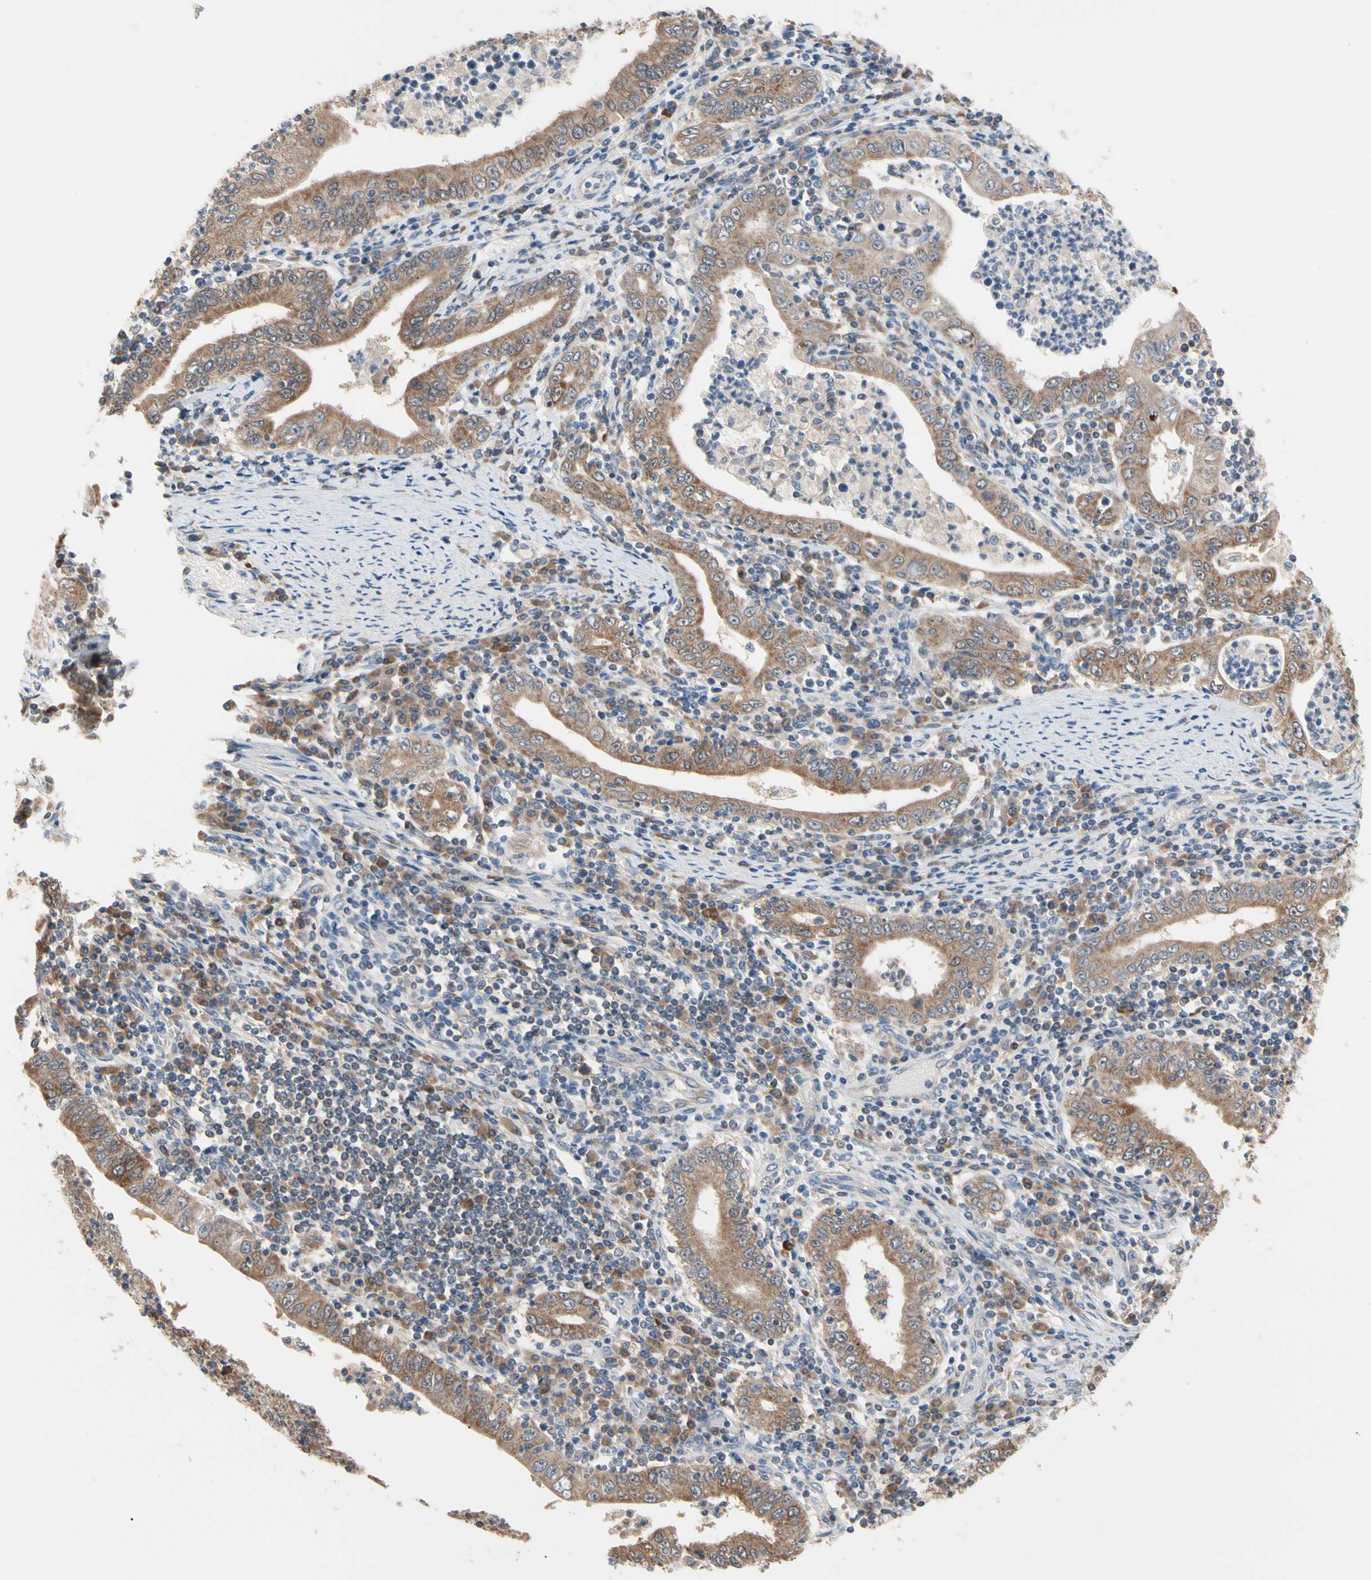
{"staining": {"intensity": "moderate", "quantity": ">75%", "location": "cytoplasmic/membranous"}, "tissue": "stomach cancer", "cell_type": "Tumor cells", "image_type": "cancer", "snomed": [{"axis": "morphology", "description": "Normal tissue, NOS"}, {"axis": "morphology", "description": "Adenocarcinoma, NOS"}, {"axis": "topography", "description": "Esophagus"}, {"axis": "topography", "description": "Stomach, upper"}, {"axis": "topography", "description": "Peripheral nerve tissue"}], "caption": "Human stomach cancer (adenocarcinoma) stained with a protein marker shows moderate staining in tumor cells.", "gene": "MTHFS", "patient": {"sex": "male", "age": 62}}